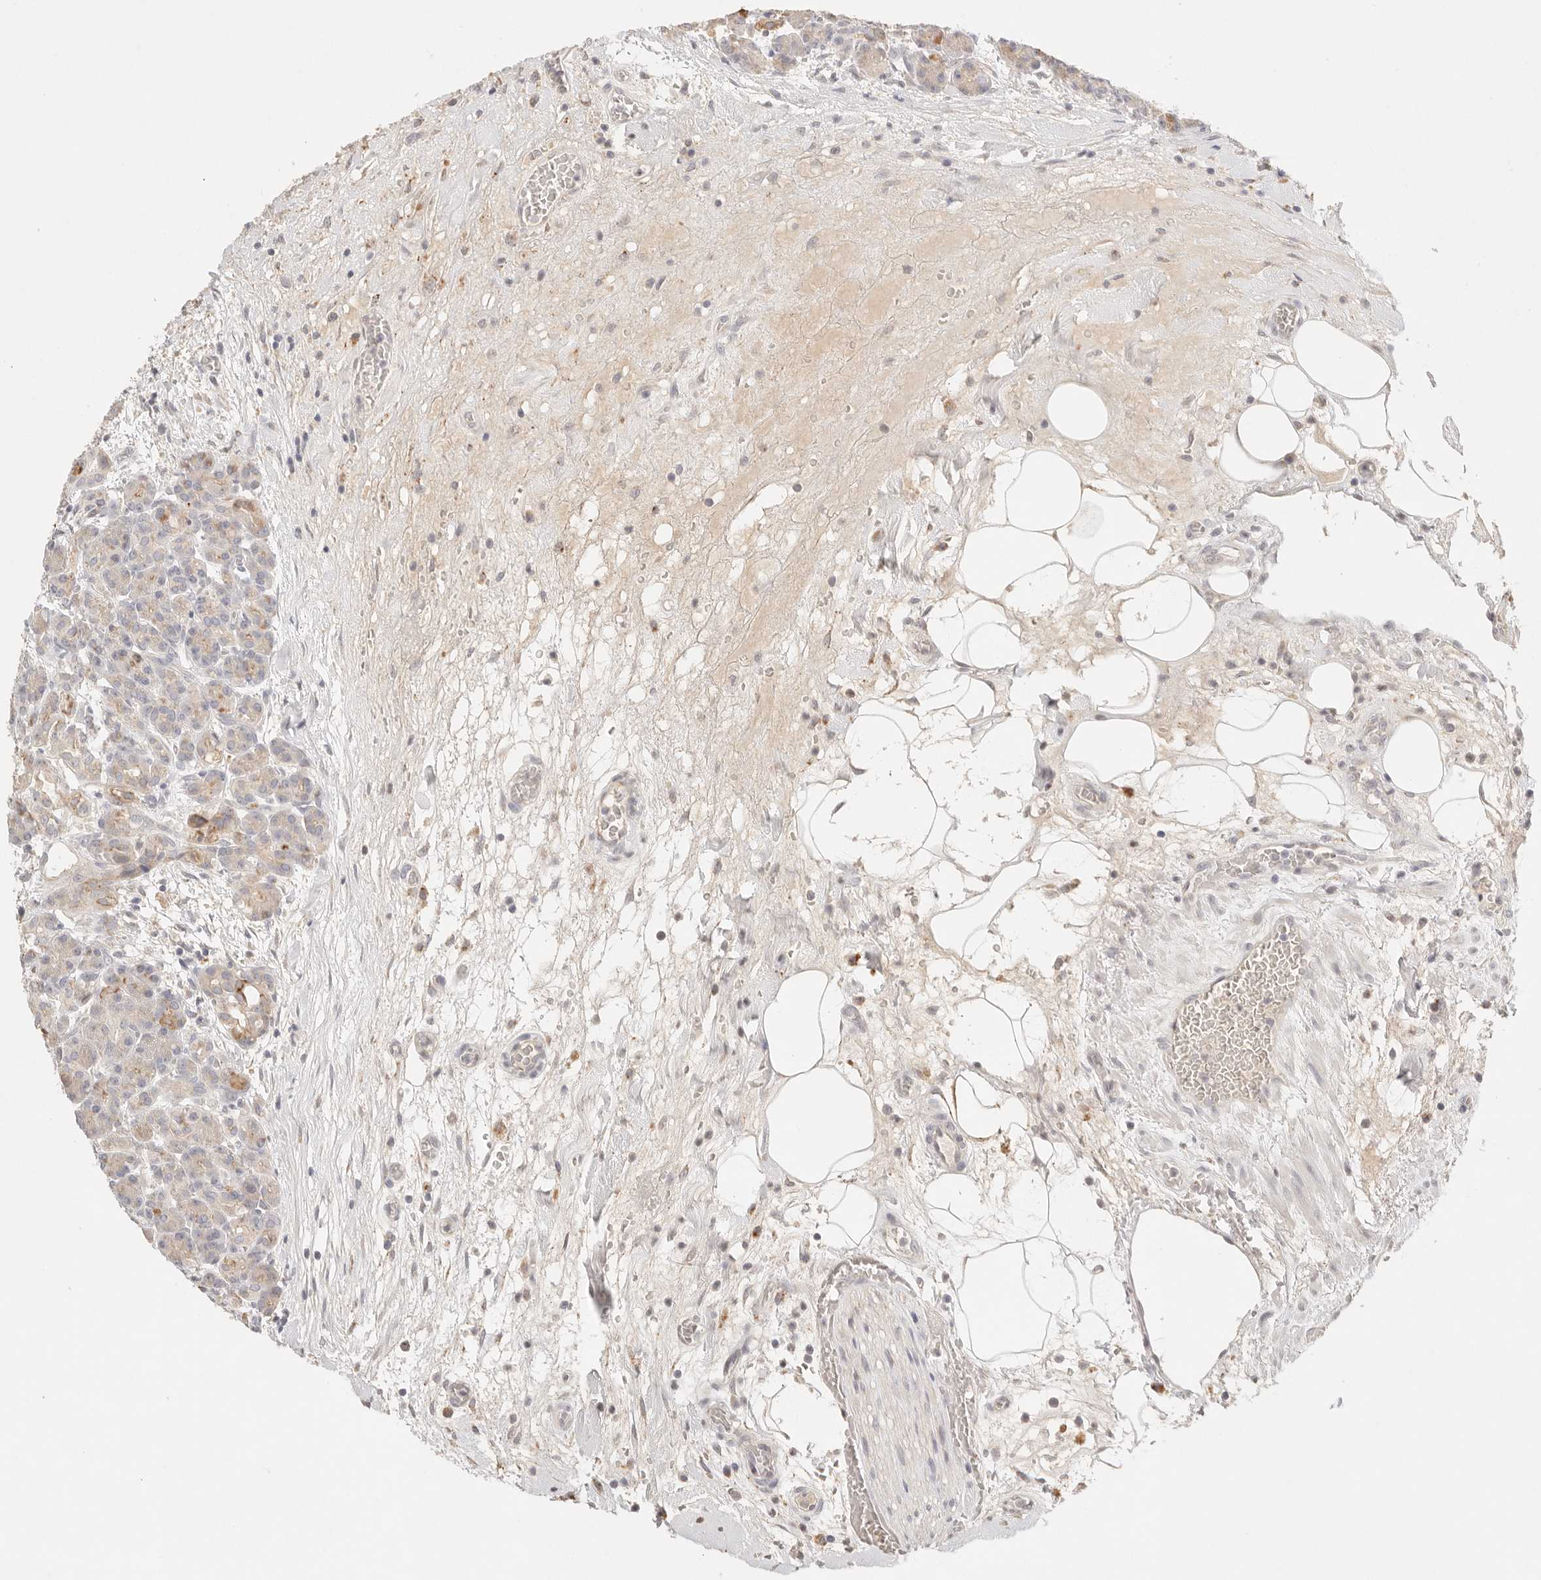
{"staining": {"intensity": "weak", "quantity": "<25%", "location": "cytoplasmic/membranous"}, "tissue": "pancreas", "cell_type": "Exocrine glandular cells", "image_type": "normal", "snomed": [{"axis": "morphology", "description": "Normal tissue, NOS"}, {"axis": "topography", "description": "Pancreas"}], "caption": "The immunohistochemistry (IHC) histopathology image has no significant positivity in exocrine glandular cells of pancreas. The staining was performed using DAB (3,3'-diaminobenzidine) to visualize the protein expression in brown, while the nuclei were stained in blue with hematoxylin (Magnification: 20x).", "gene": "CEP120", "patient": {"sex": "male", "age": 63}}